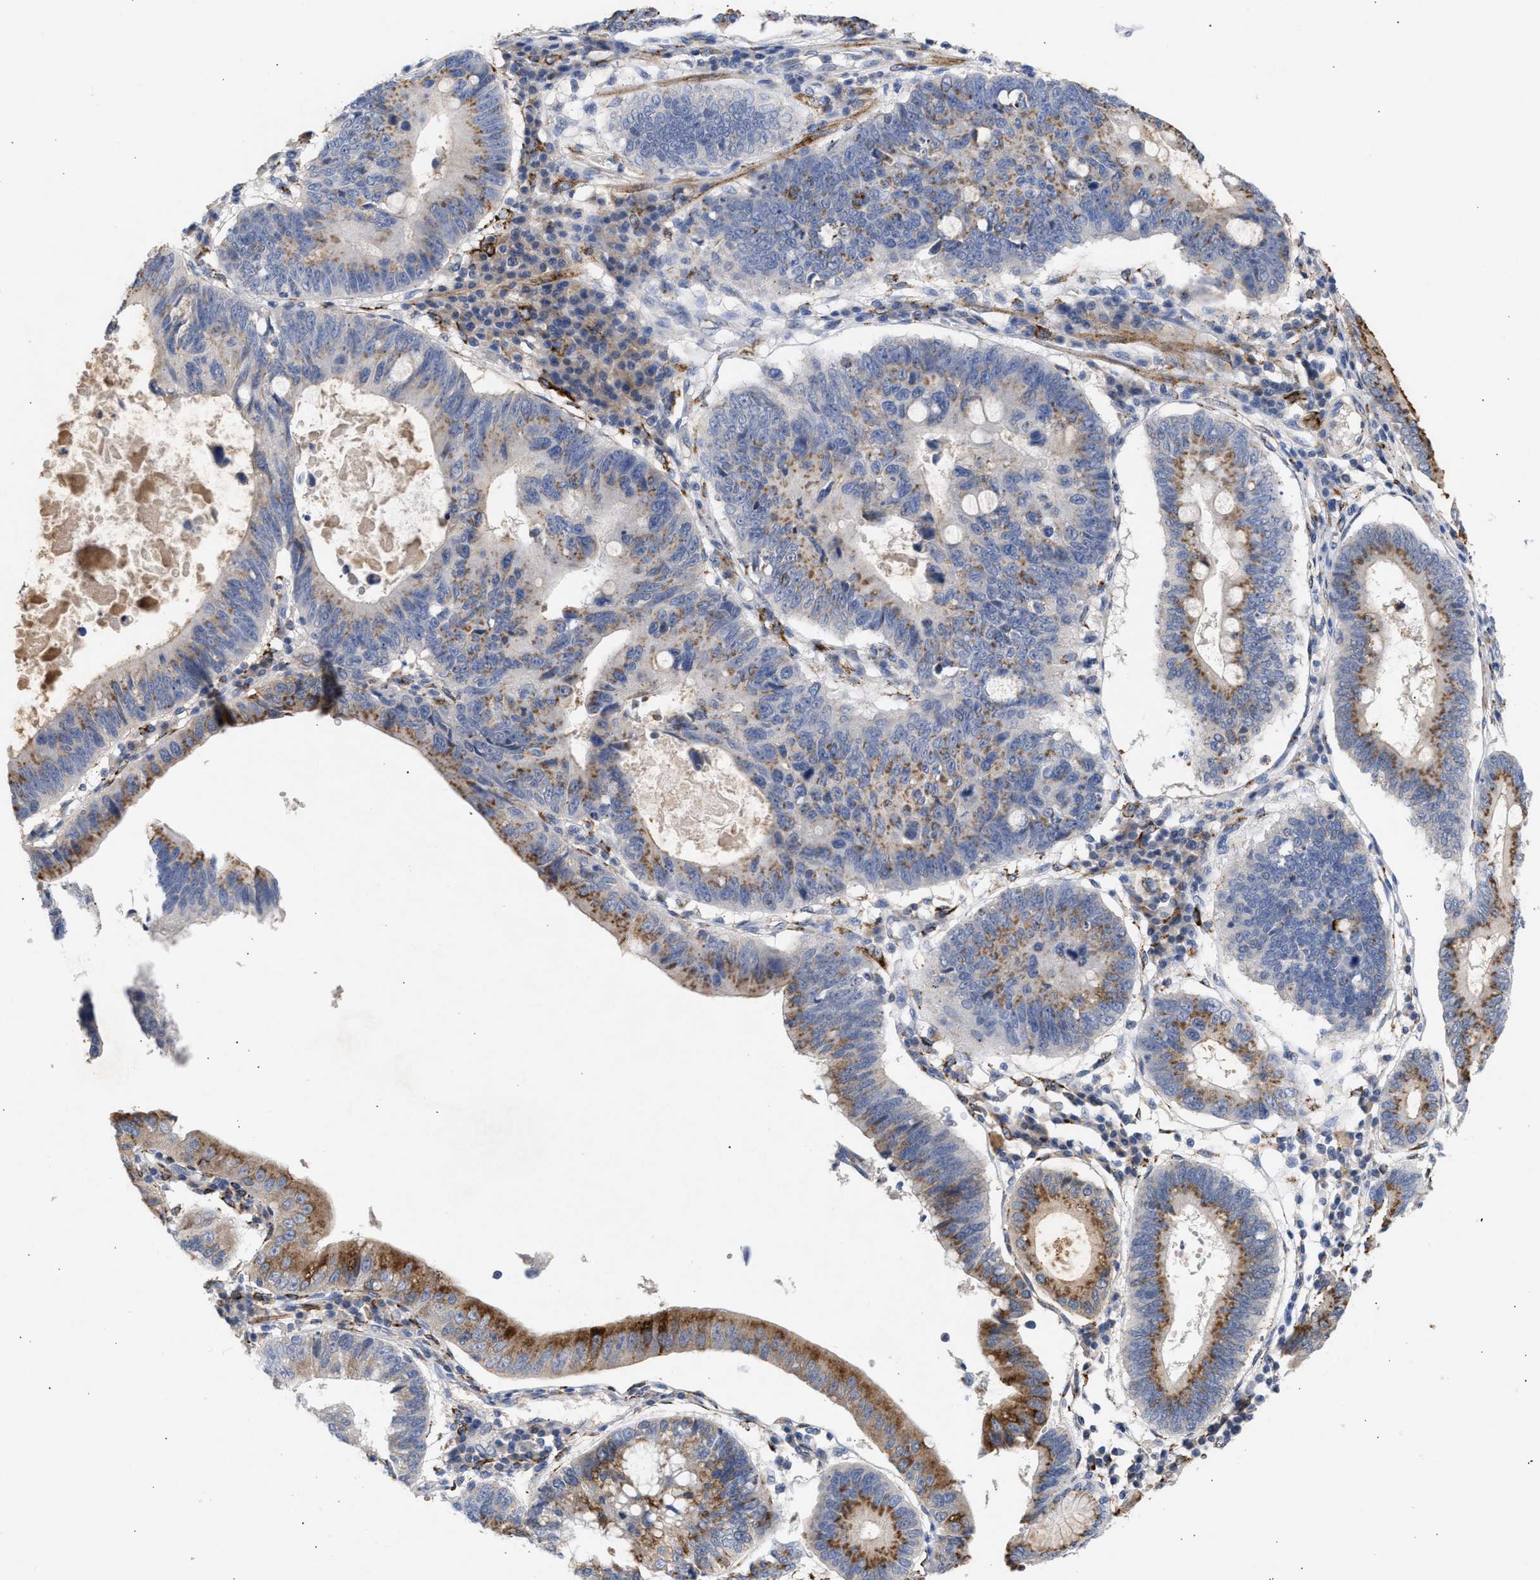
{"staining": {"intensity": "moderate", "quantity": "25%-75%", "location": "cytoplasmic/membranous"}, "tissue": "stomach cancer", "cell_type": "Tumor cells", "image_type": "cancer", "snomed": [{"axis": "morphology", "description": "Adenocarcinoma, NOS"}, {"axis": "topography", "description": "Stomach"}], "caption": "Adenocarcinoma (stomach) stained with immunohistochemistry reveals moderate cytoplasmic/membranous staining in approximately 25%-75% of tumor cells.", "gene": "SELENOM", "patient": {"sex": "male", "age": 59}}